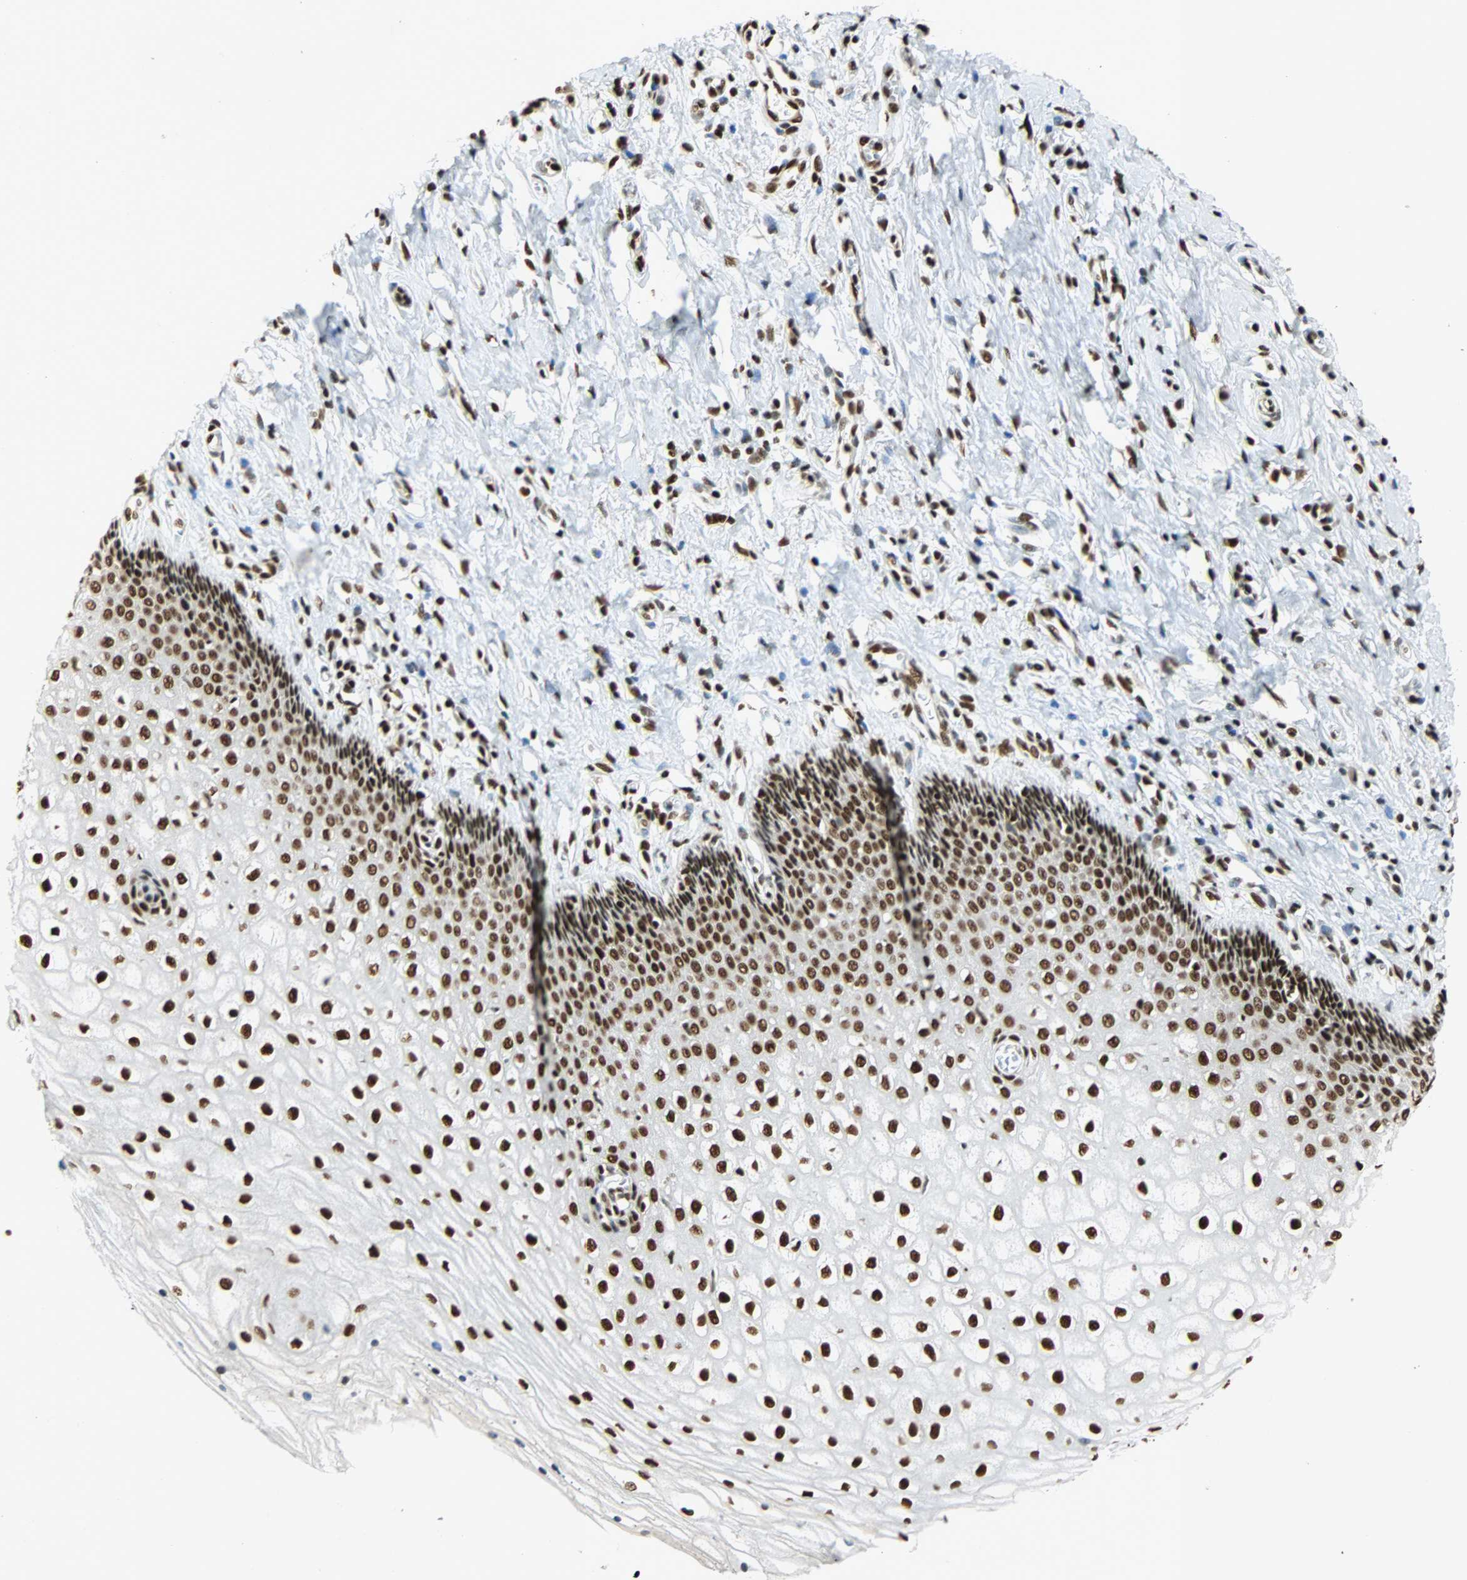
{"staining": {"intensity": "strong", "quantity": ">75%", "location": "nuclear"}, "tissue": "vagina", "cell_type": "Squamous epithelial cells", "image_type": "normal", "snomed": [{"axis": "morphology", "description": "Normal tissue, NOS"}, {"axis": "topography", "description": "Soft tissue"}, {"axis": "topography", "description": "Vagina"}], "caption": "Strong nuclear positivity for a protein is appreciated in approximately >75% of squamous epithelial cells of normal vagina using immunohistochemistry.", "gene": "CDK12", "patient": {"sex": "female", "age": 61}}